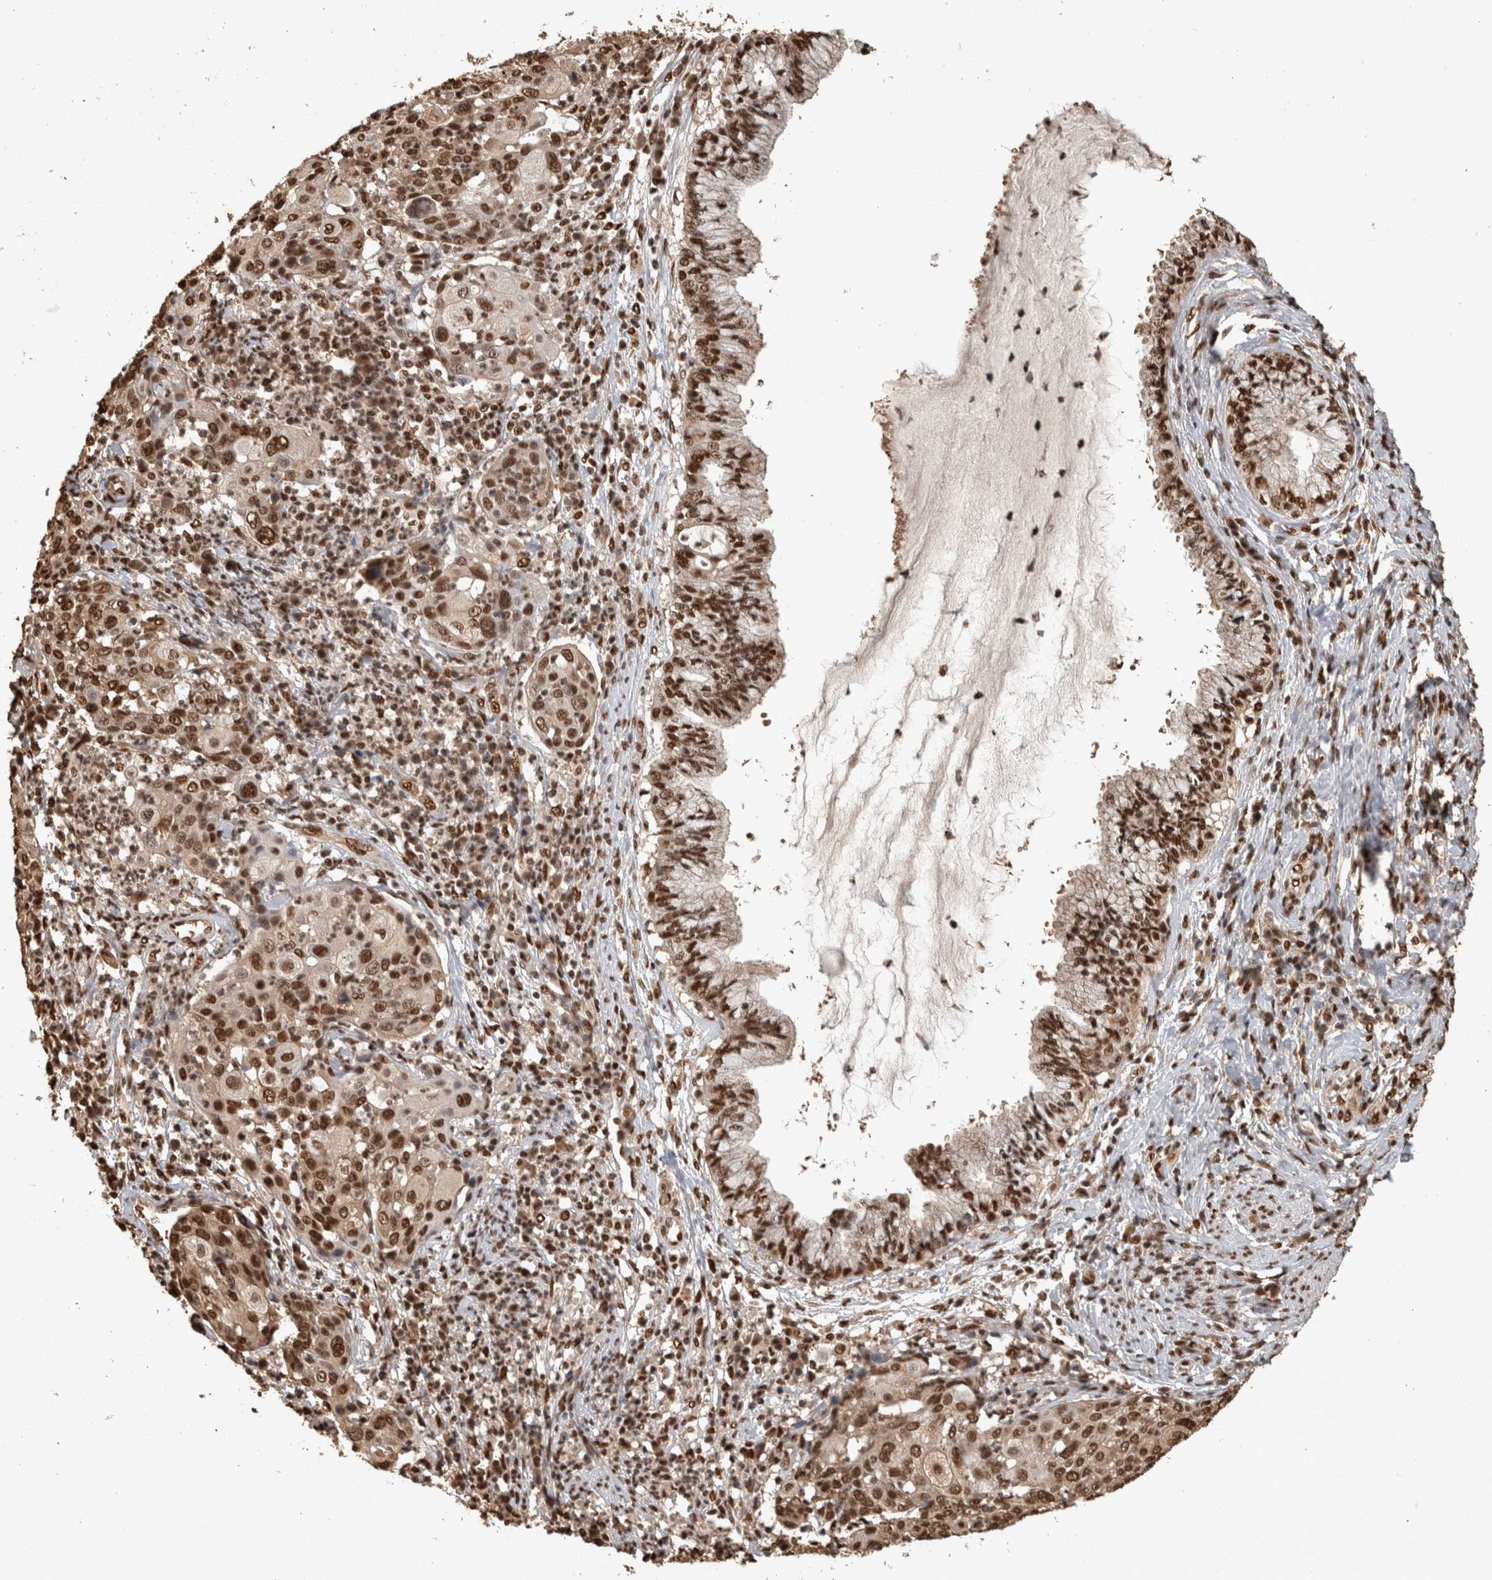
{"staining": {"intensity": "strong", "quantity": ">75%", "location": "nuclear"}, "tissue": "cervical cancer", "cell_type": "Tumor cells", "image_type": "cancer", "snomed": [{"axis": "morphology", "description": "Squamous cell carcinoma, NOS"}, {"axis": "topography", "description": "Cervix"}], "caption": "Immunohistochemical staining of human squamous cell carcinoma (cervical) shows high levels of strong nuclear staining in approximately >75% of tumor cells.", "gene": "RAD50", "patient": {"sex": "female", "age": 40}}